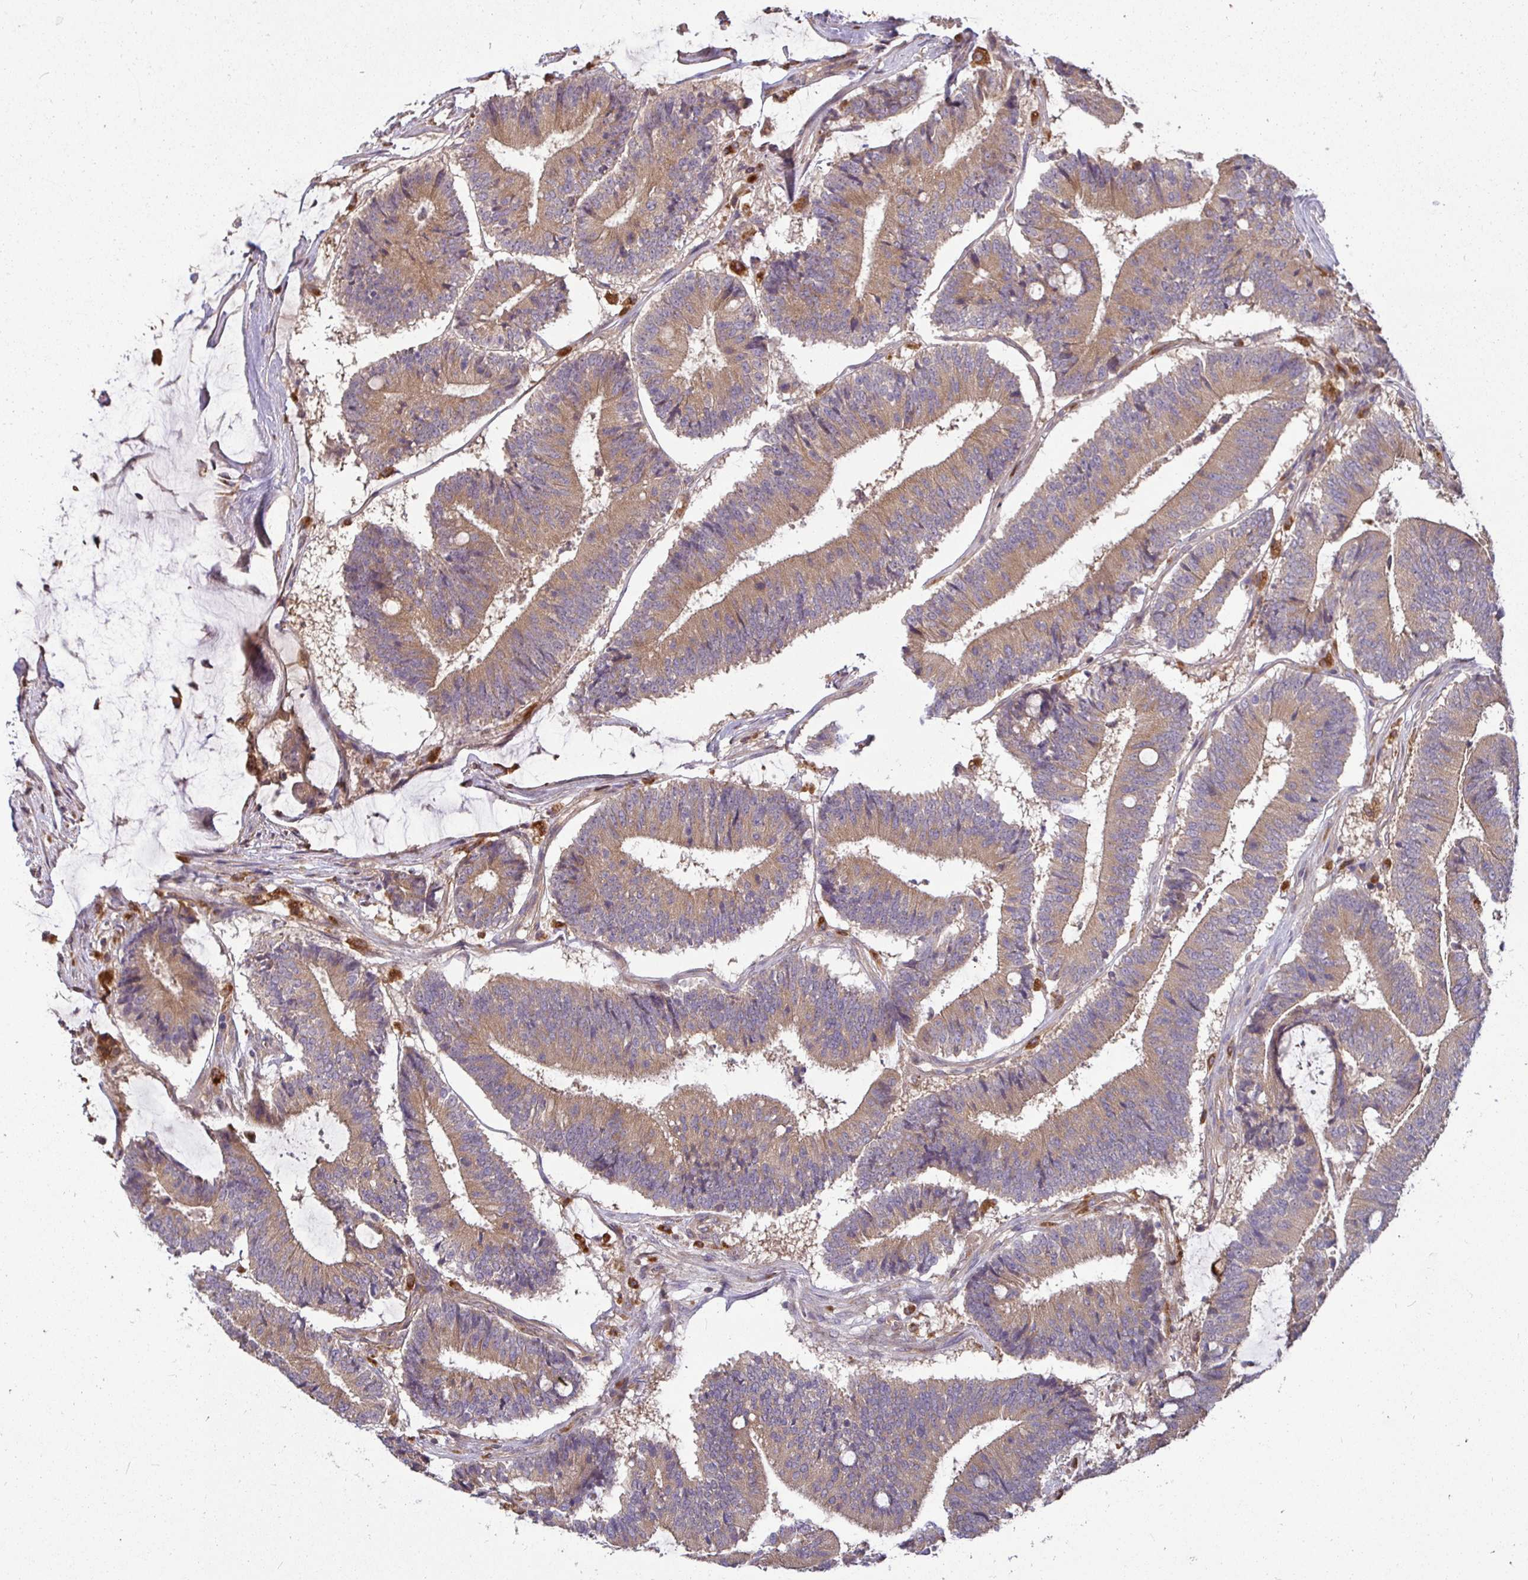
{"staining": {"intensity": "moderate", "quantity": ">75%", "location": "cytoplasmic/membranous"}, "tissue": "colorectal cancer", "cell_type": "Tumor cells", "image_type": "cancer", "snomed": [{"axis": "morphology", "description": "Adenocarcinoma, NOS"}, {"axis": "topography", "description": "Colon"}], "caption": "Immunohistochemistry (IHC) micrograph of neoplastic tissue: human colorectal cancer stained using immunohistochemistry demonstrates medium levels of moderate protein expression localized specifically in the cytoplasmic/membranous of tumor cells, appearing as a cytoplasmic/membranous brown color.", "gene": "ATP6V1F", "patient": {"sex": "female", "age": 43}}